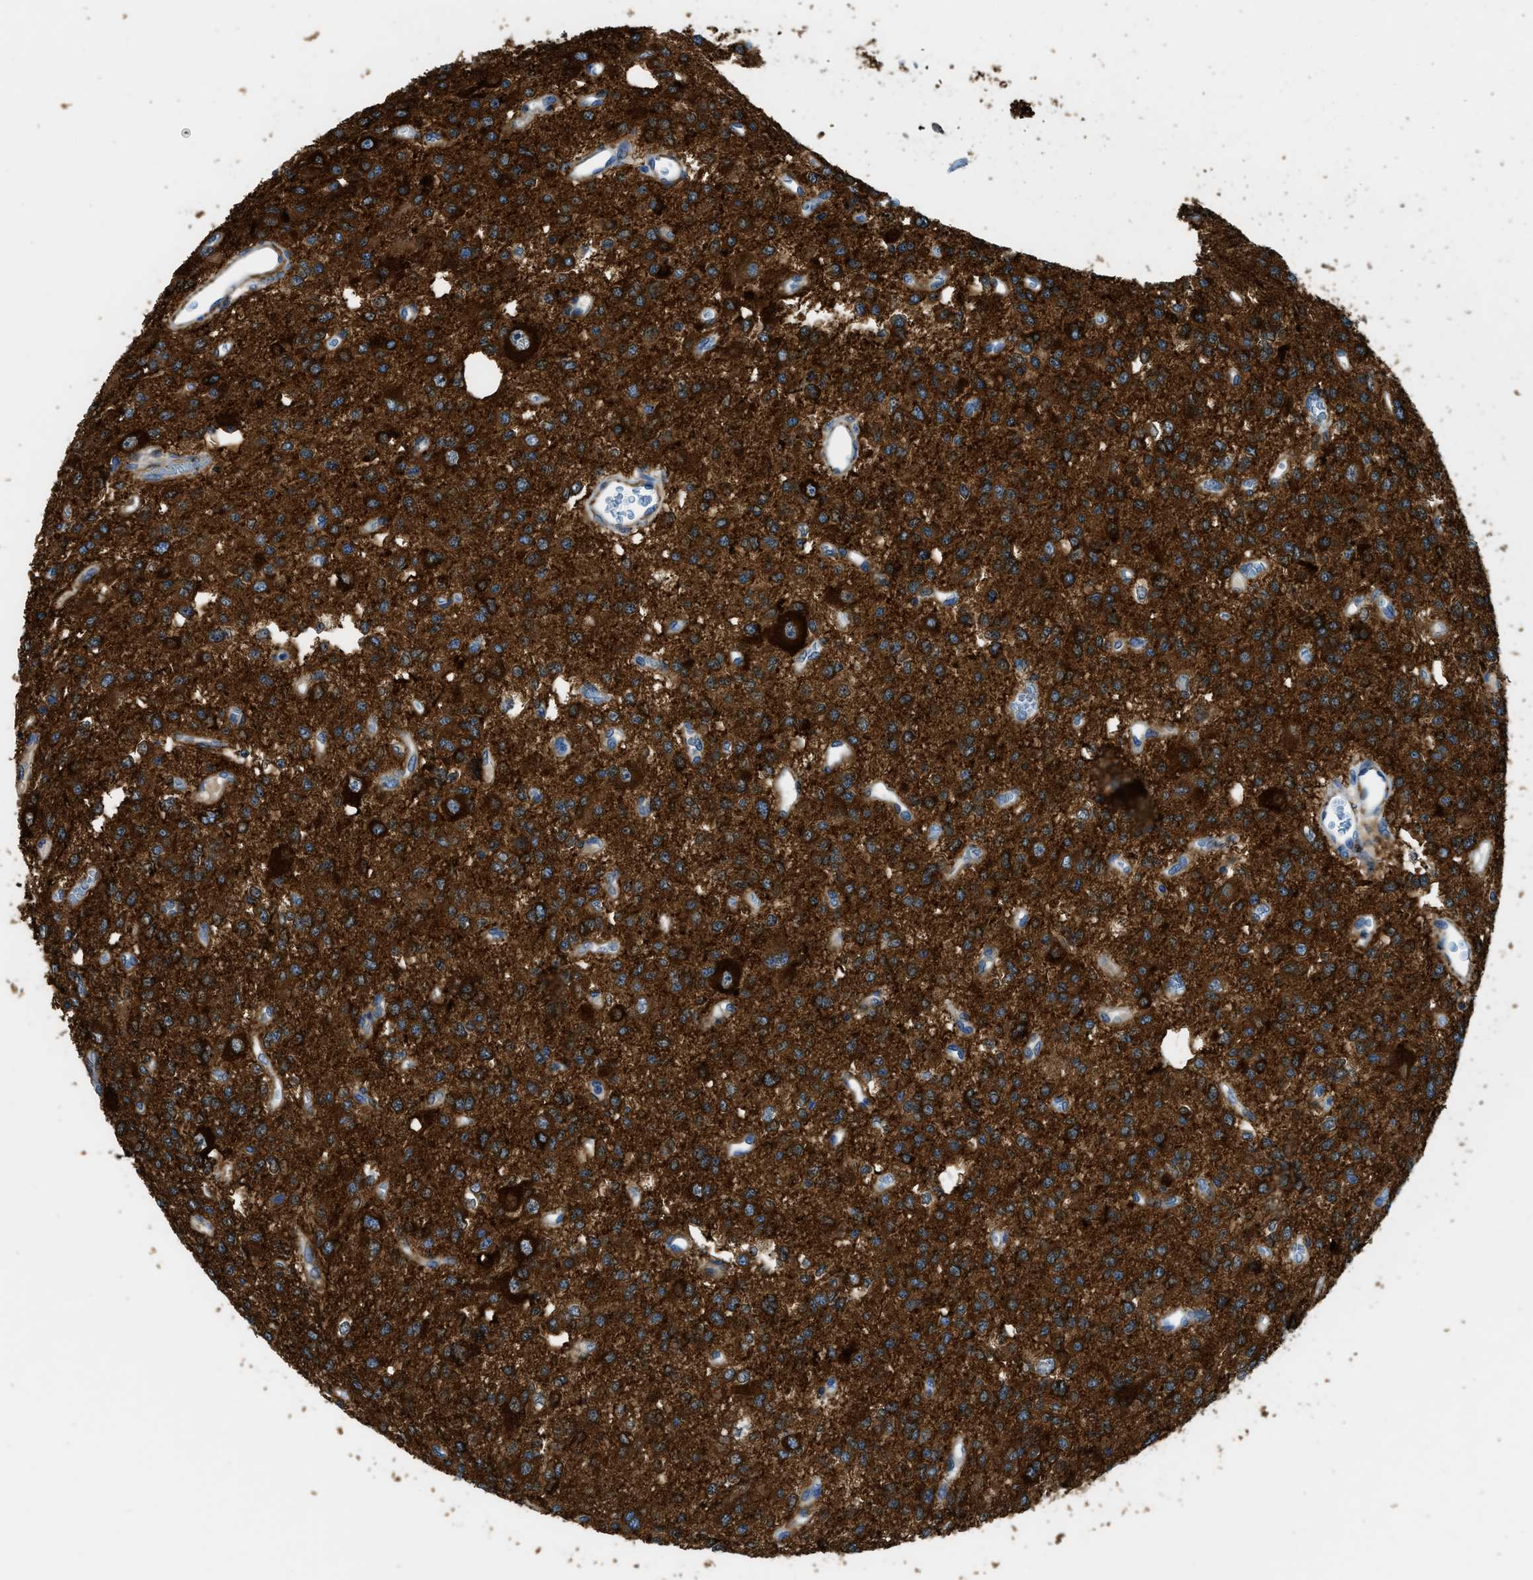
{"staining": {"intensity": "strong", "quantity": ">75%", "location": "cytoplasmic/membranous"}, "tissue": "glioma", "cell_type": "Tumor cells", "image_type": "cancer", "snomed": [{"axis": "morphology", "description": "Glioma, malignant, Low grade"}, {"axis": "topography", "description": "Brain"}], "caption": "Malignant low-grade glioma stained with a brown dye demonstrates strong cytoplasmic/membranous positive staining in about >75% of tumor cells.", "gene": "ZSWIM5", "patient": {"sex": "male", "age": 38}}